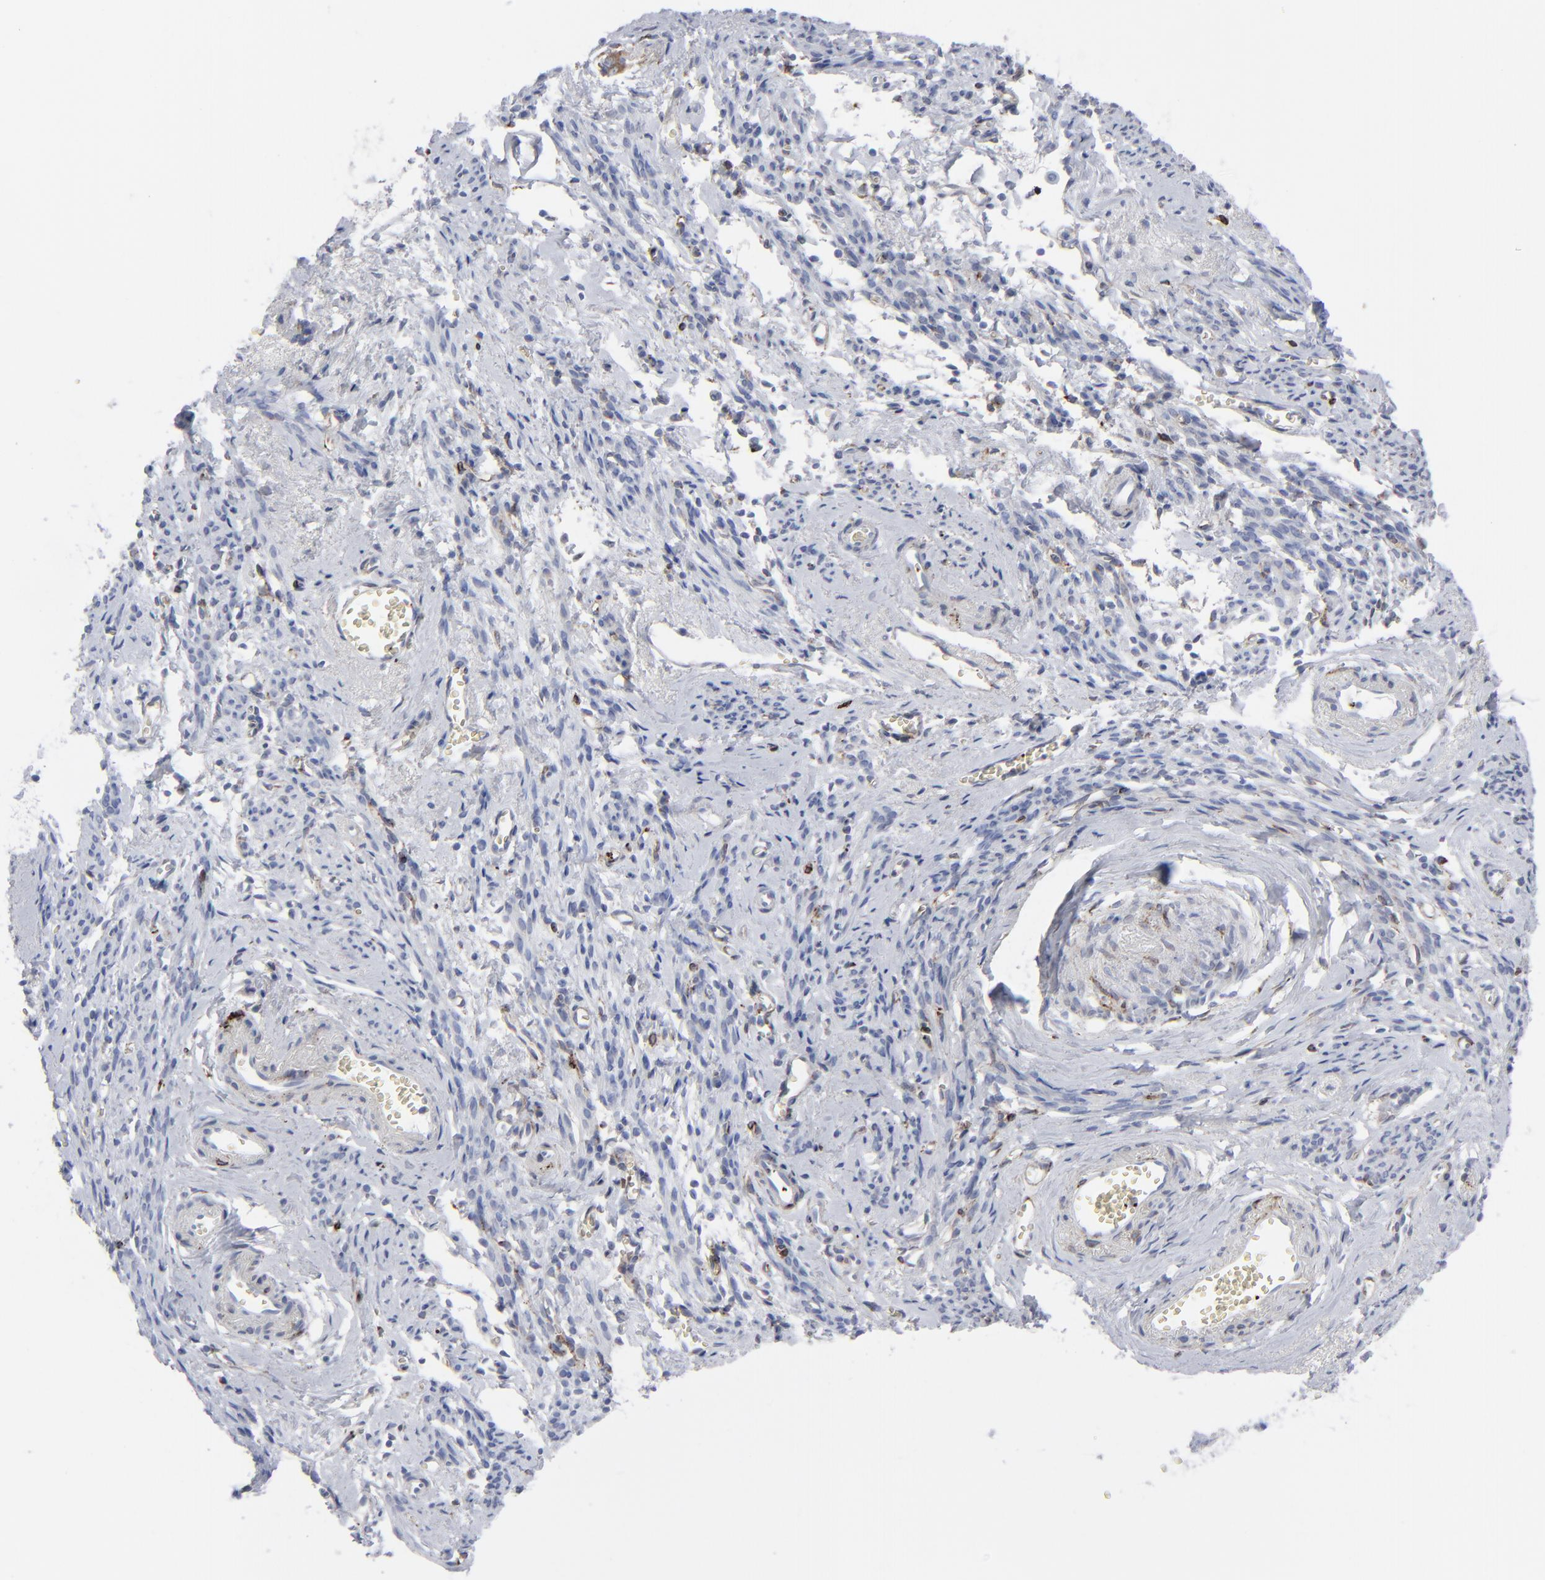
{"staining": {"intensity": "negative", "quantity": "none", "location": "none"}, "tissue": "endometrial cancer", "cell_type": "Tumor cells", "image_type": "cancer", "snomed": [{"axis": "morphology", "description": "Adenocarcinoma, NOS"}, {"axis": "topography", "description": "Endometrium"}], "caption": "A micrograph of human endometrial cancer is negative for staining in tumor cells.", "gene": "SPARC", "patient": {"sex": "female", "age": 75}}